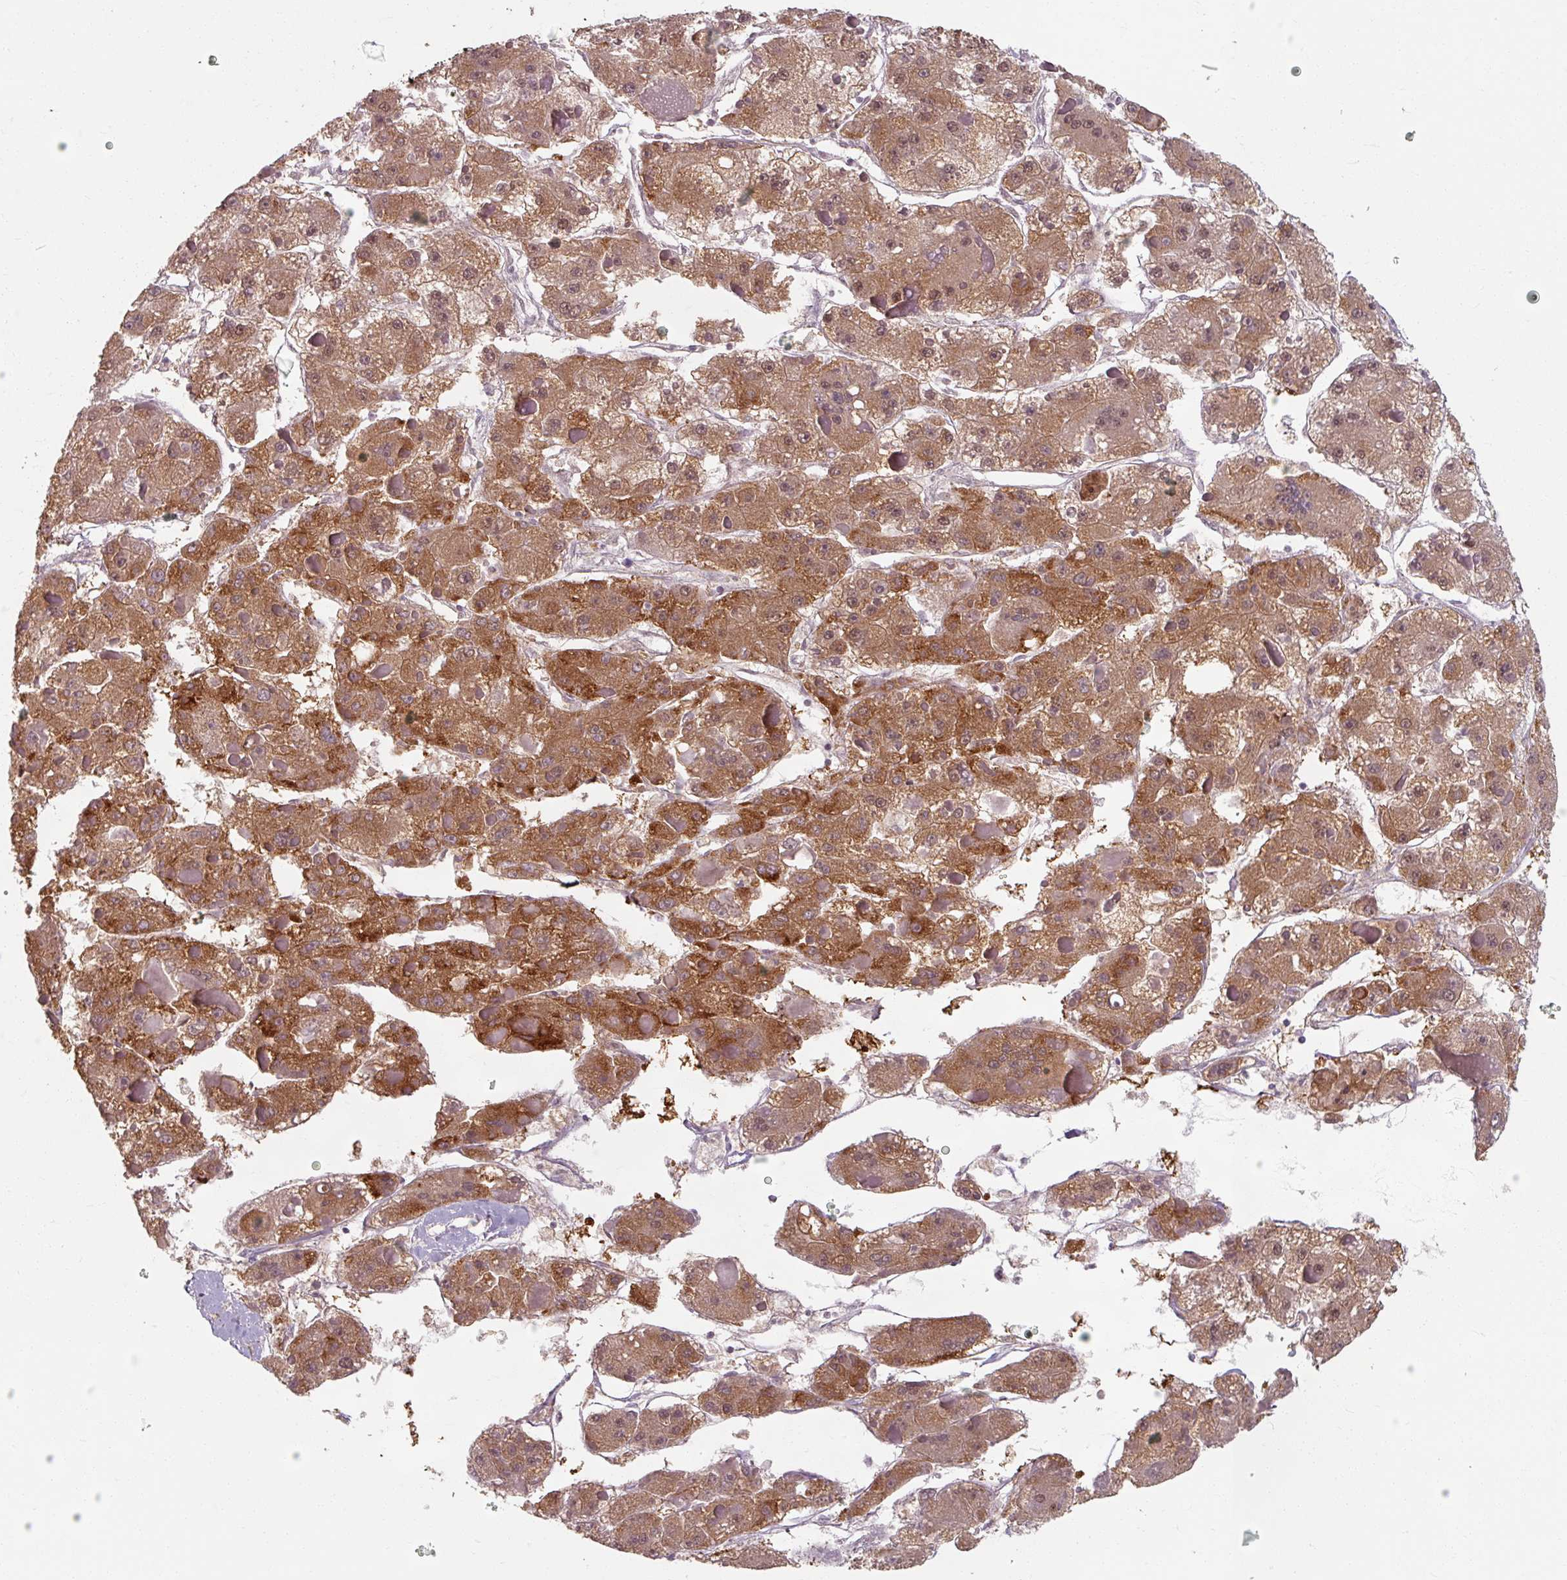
{"staining": {"intensity": "moderate", "quantity": ">75%", "location": "cytoplasmic/membranous,nuclear"}, "tissue": "liver cancer", "cell_type": "Tumor cells", "image_type": "cancer", "snomed": [{"axis": "morphology", "description": "Carcinoma, Hepatocellular, NOS"}, {"axis": "topography", "description": "Liver"}], "caption": "Liver cancer (hepatocellular carcinoma) was stained to show a protein in brown. There is medium levels of moderate cytoplasmic/membranous and nuclear staining in about >75% of tumor cells. Nuclei are stained in blue.", "gene": "ZFTRAF1", "patient": {"sex": "female", "age": 73}}